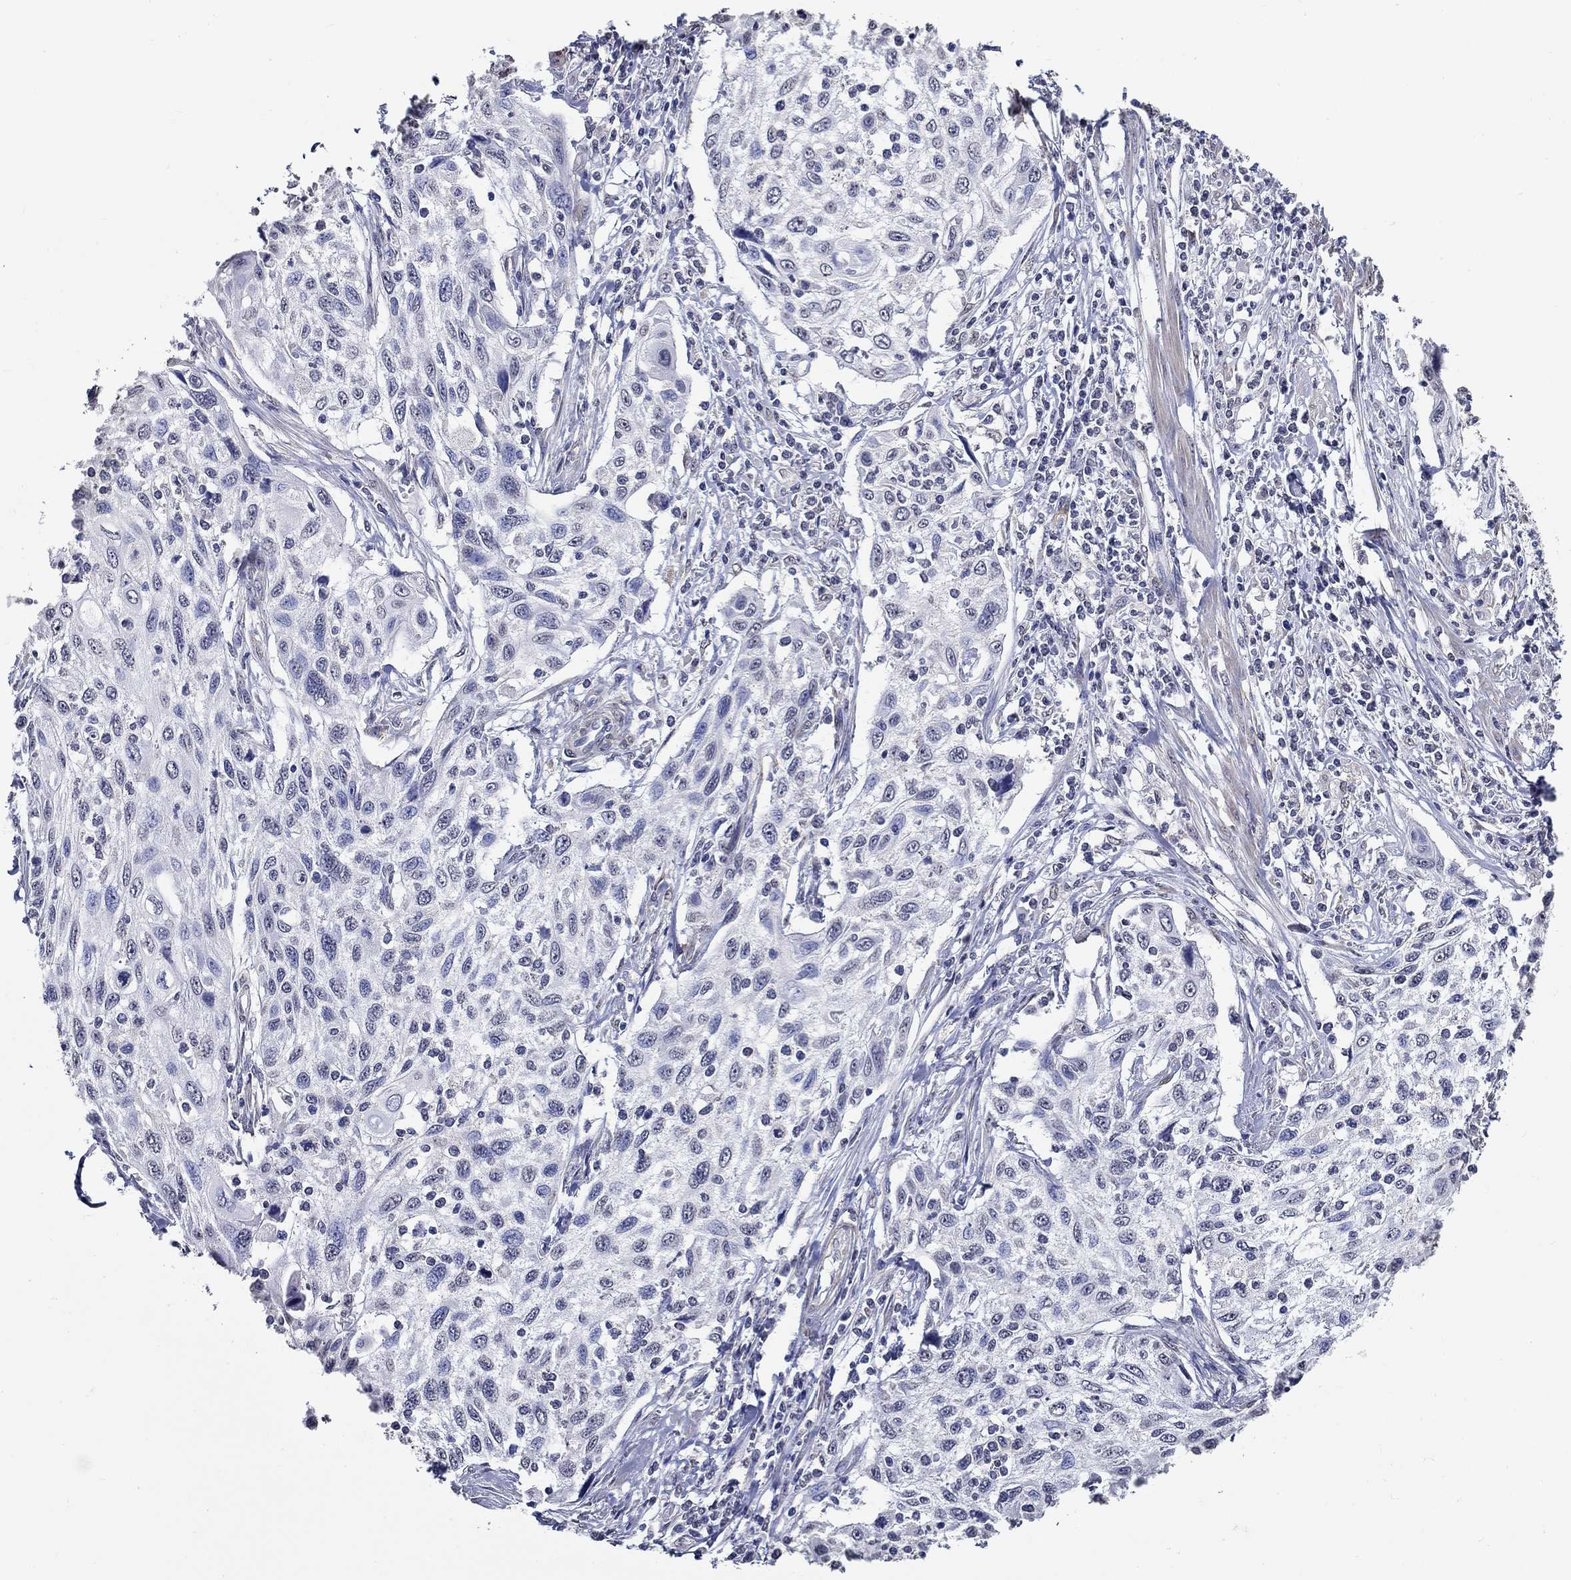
{"staining": {"intensity": "negative", "quantity": "none", "location": "none"}, "tissue": "cervical cancer", "cell_type": "Tumor cells", "image_type": "cancer", "snomed": [{"axis": "morphology", "description": "Squamous cell carcinoma, NOS"}, {"axis": "topography", "description": "Cervix"}], "caption": "Human cervical squamous cell carcinoma stained for a protein using immunohistochemistry shows no staining in tumor cells.", "gene": "PDE1B", "patient": {"sex": "female", "age": 70}}